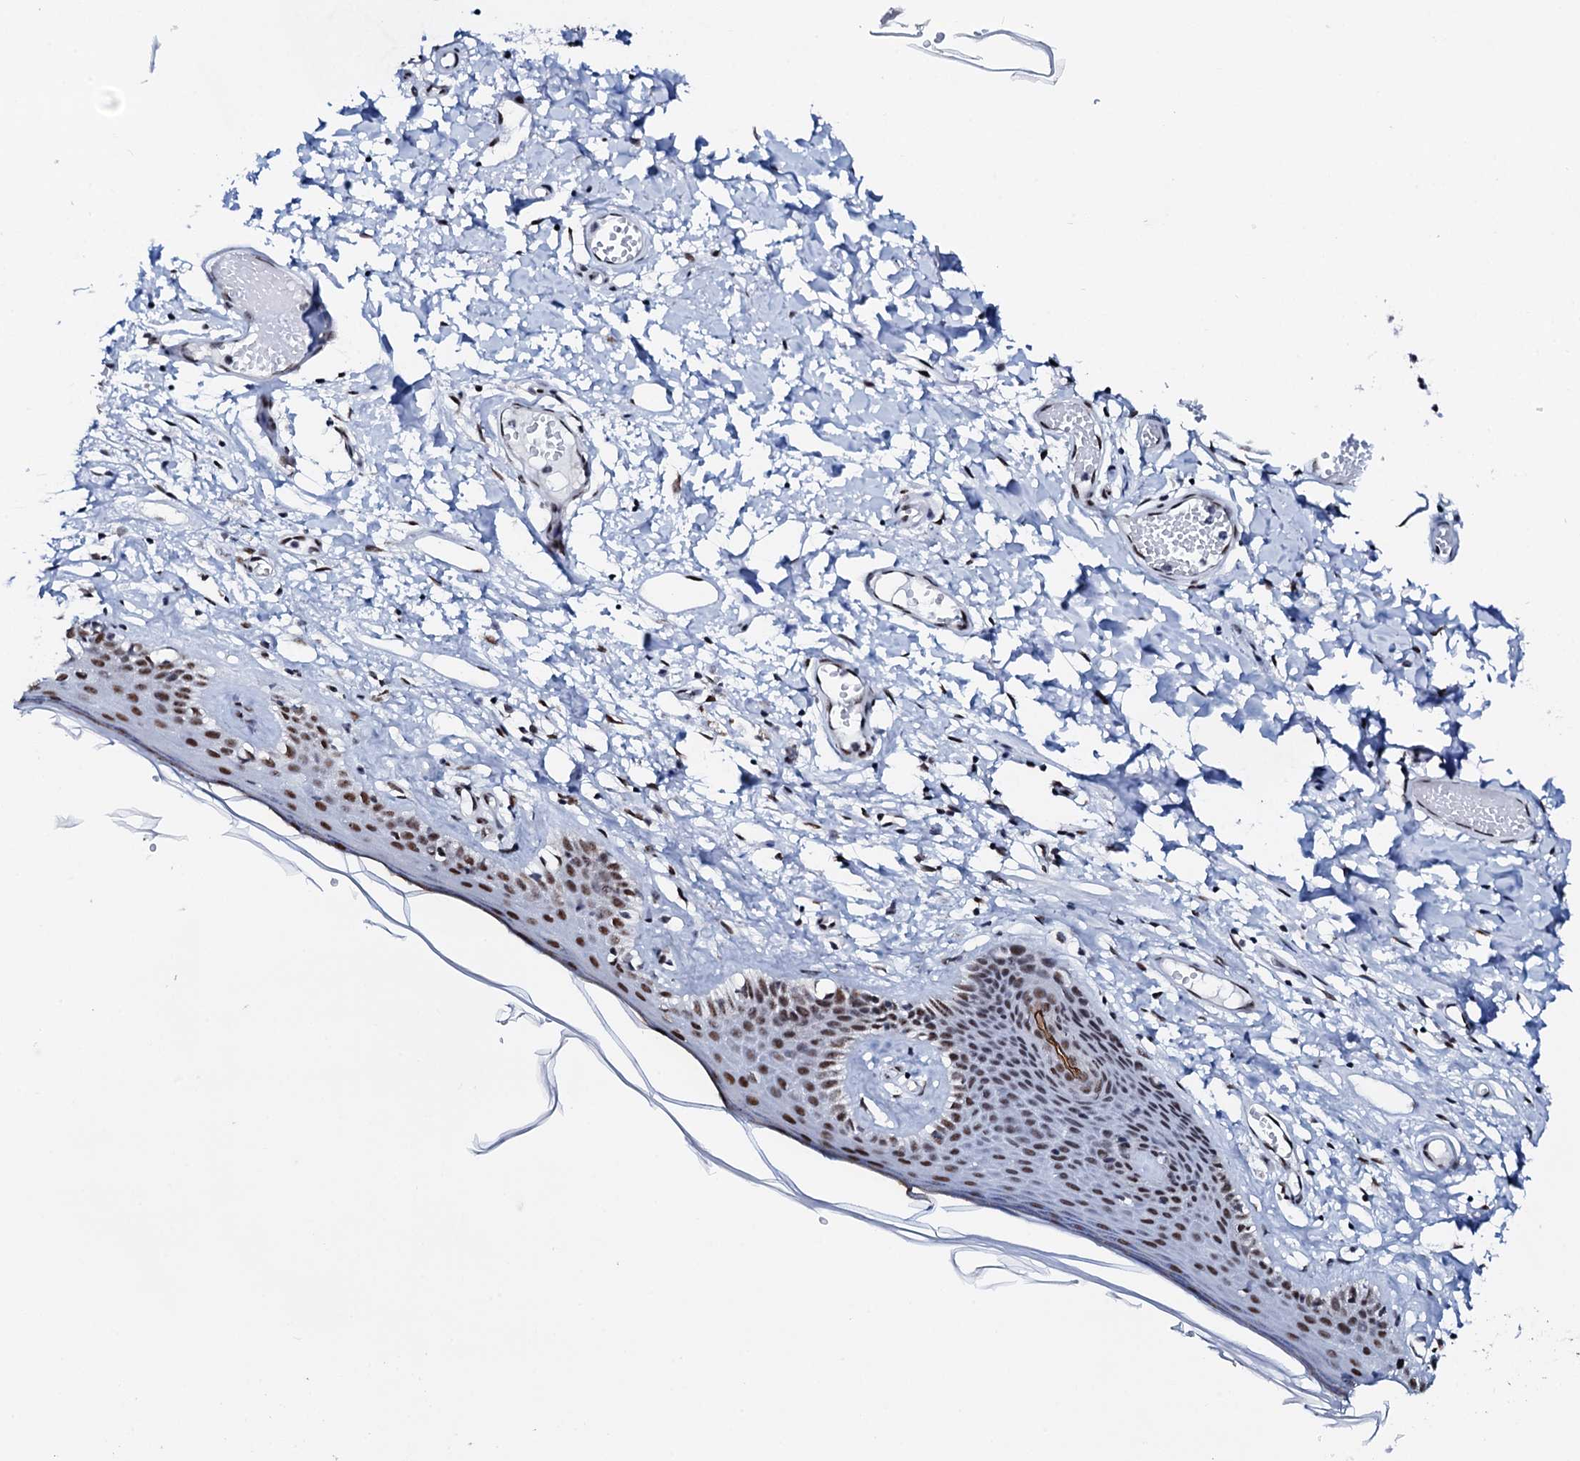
{"staining": {"intensity": "strong", "quantity": ">75%", "location": "nuclear"}, "tissue": "skin", "cell_type": "Epidermal cells", "image_type": "normal", "snomed": [{"axis": "morphology", "description": "Normal tissue, NOS"}, {"axis": "topography", "description": "Adipose tissue"}, {"axis": "topography", "description": "Vascular tissue"}, {"axis": "topography", "description": "Vulva"}, {"axis": "topography", "description": "Peripheral nerve tissue"}], "caption": "Epidermal cells demonstrate high levels of strong nuclear staining in approximately >75% of cells in unremarkable human skin.", "gene": "NKAPD1", "patient": {"sex": "female", "age": 86}}